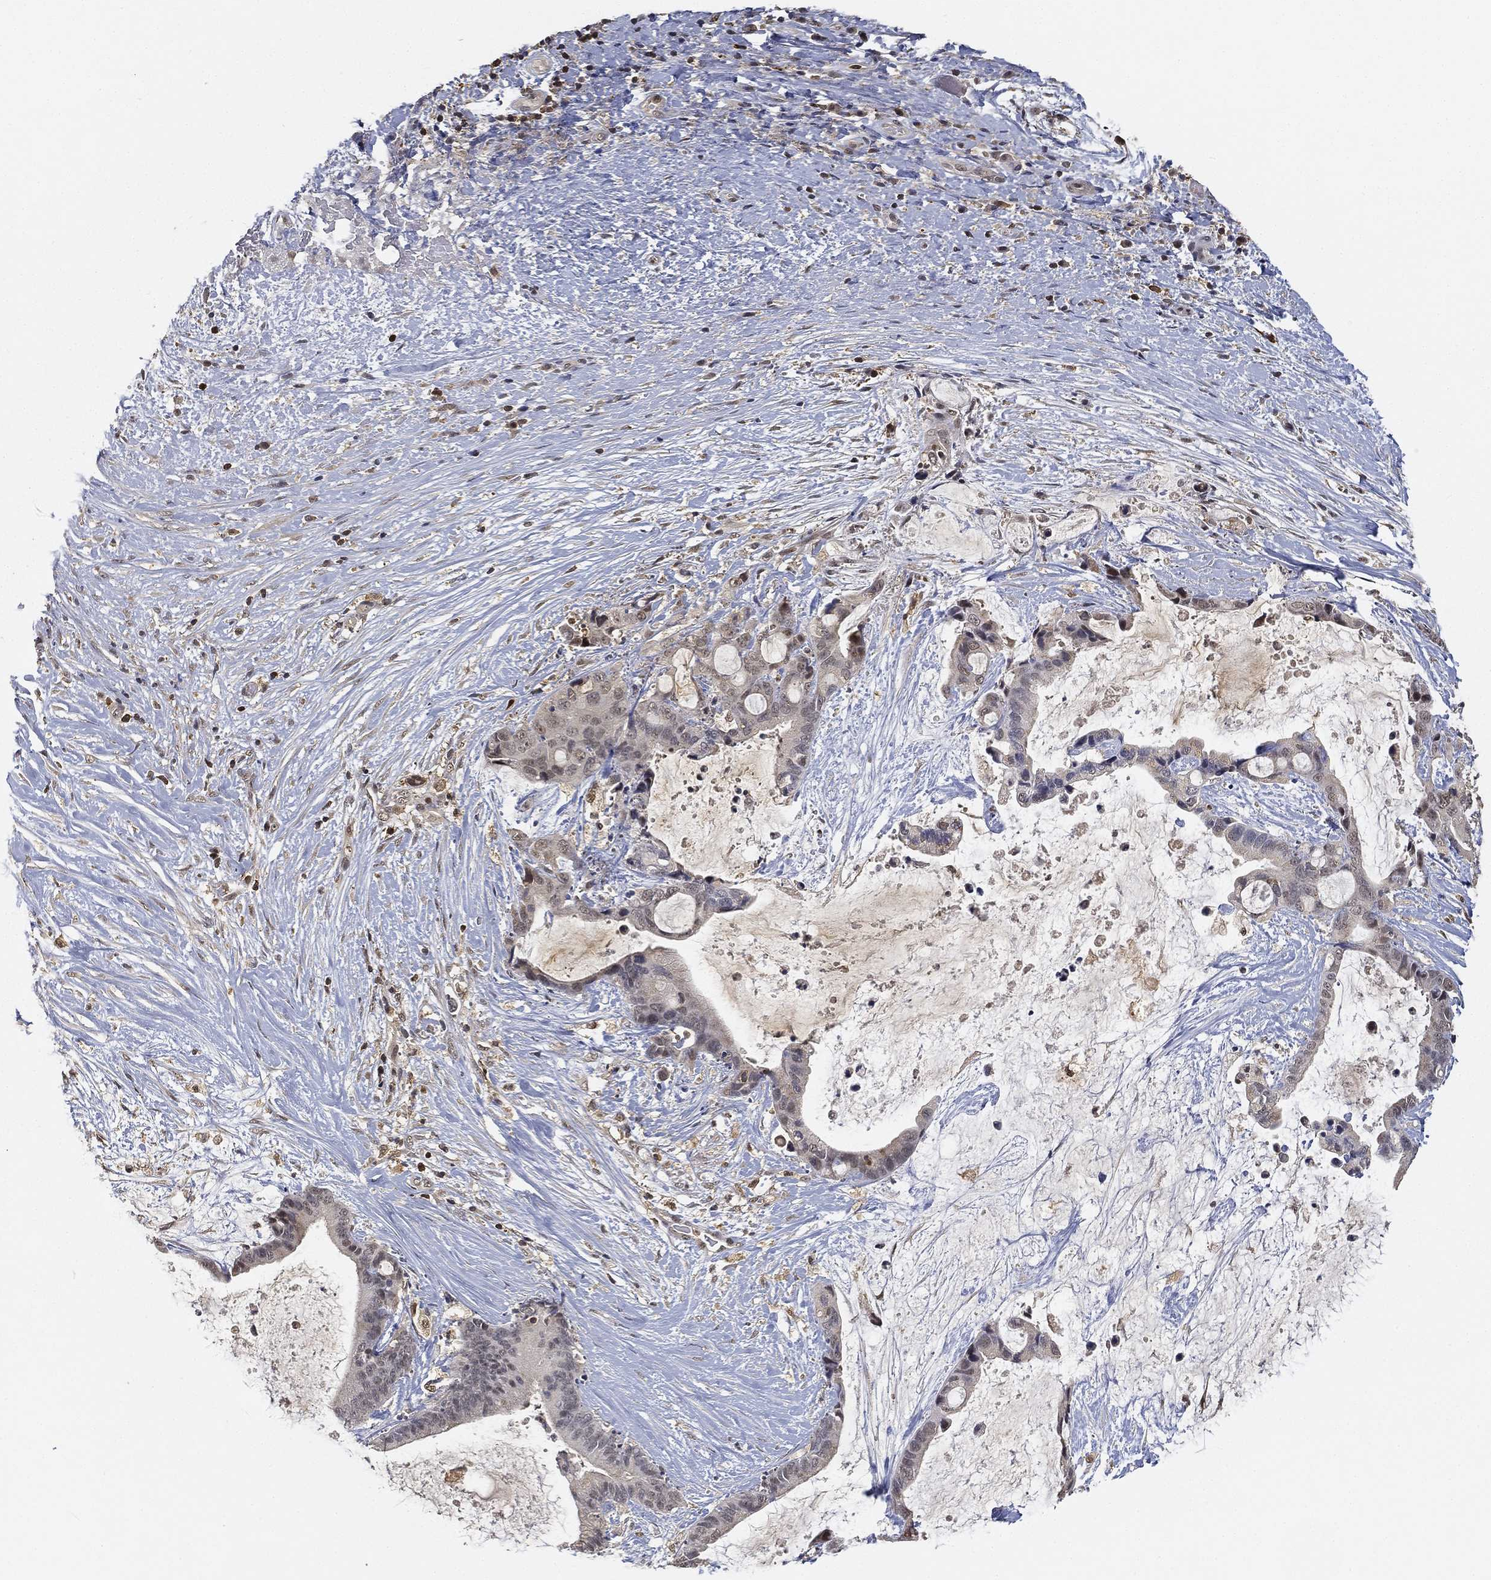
{"staining": {"intensity": "negative", "quantity": "none", "location": "none"}, "tissue": "liver cancer", "cell_type": "Tumor cells", "image_type": "cancer", "snomed": [{"axis": "morphology", "description": "Cholangiocarcinoma"}, {"axis": "topography", "description": "Liver"}], "caption": "Immunohistochemistry histopathology image of neoplastic tissue: liver cancer stained with DAB (3,3'-diaminobenzidine) demonstrates no significant protein expression in tumor cells.", "gene": "WDR26", "patient": {"sex": "female", "age": 73}}